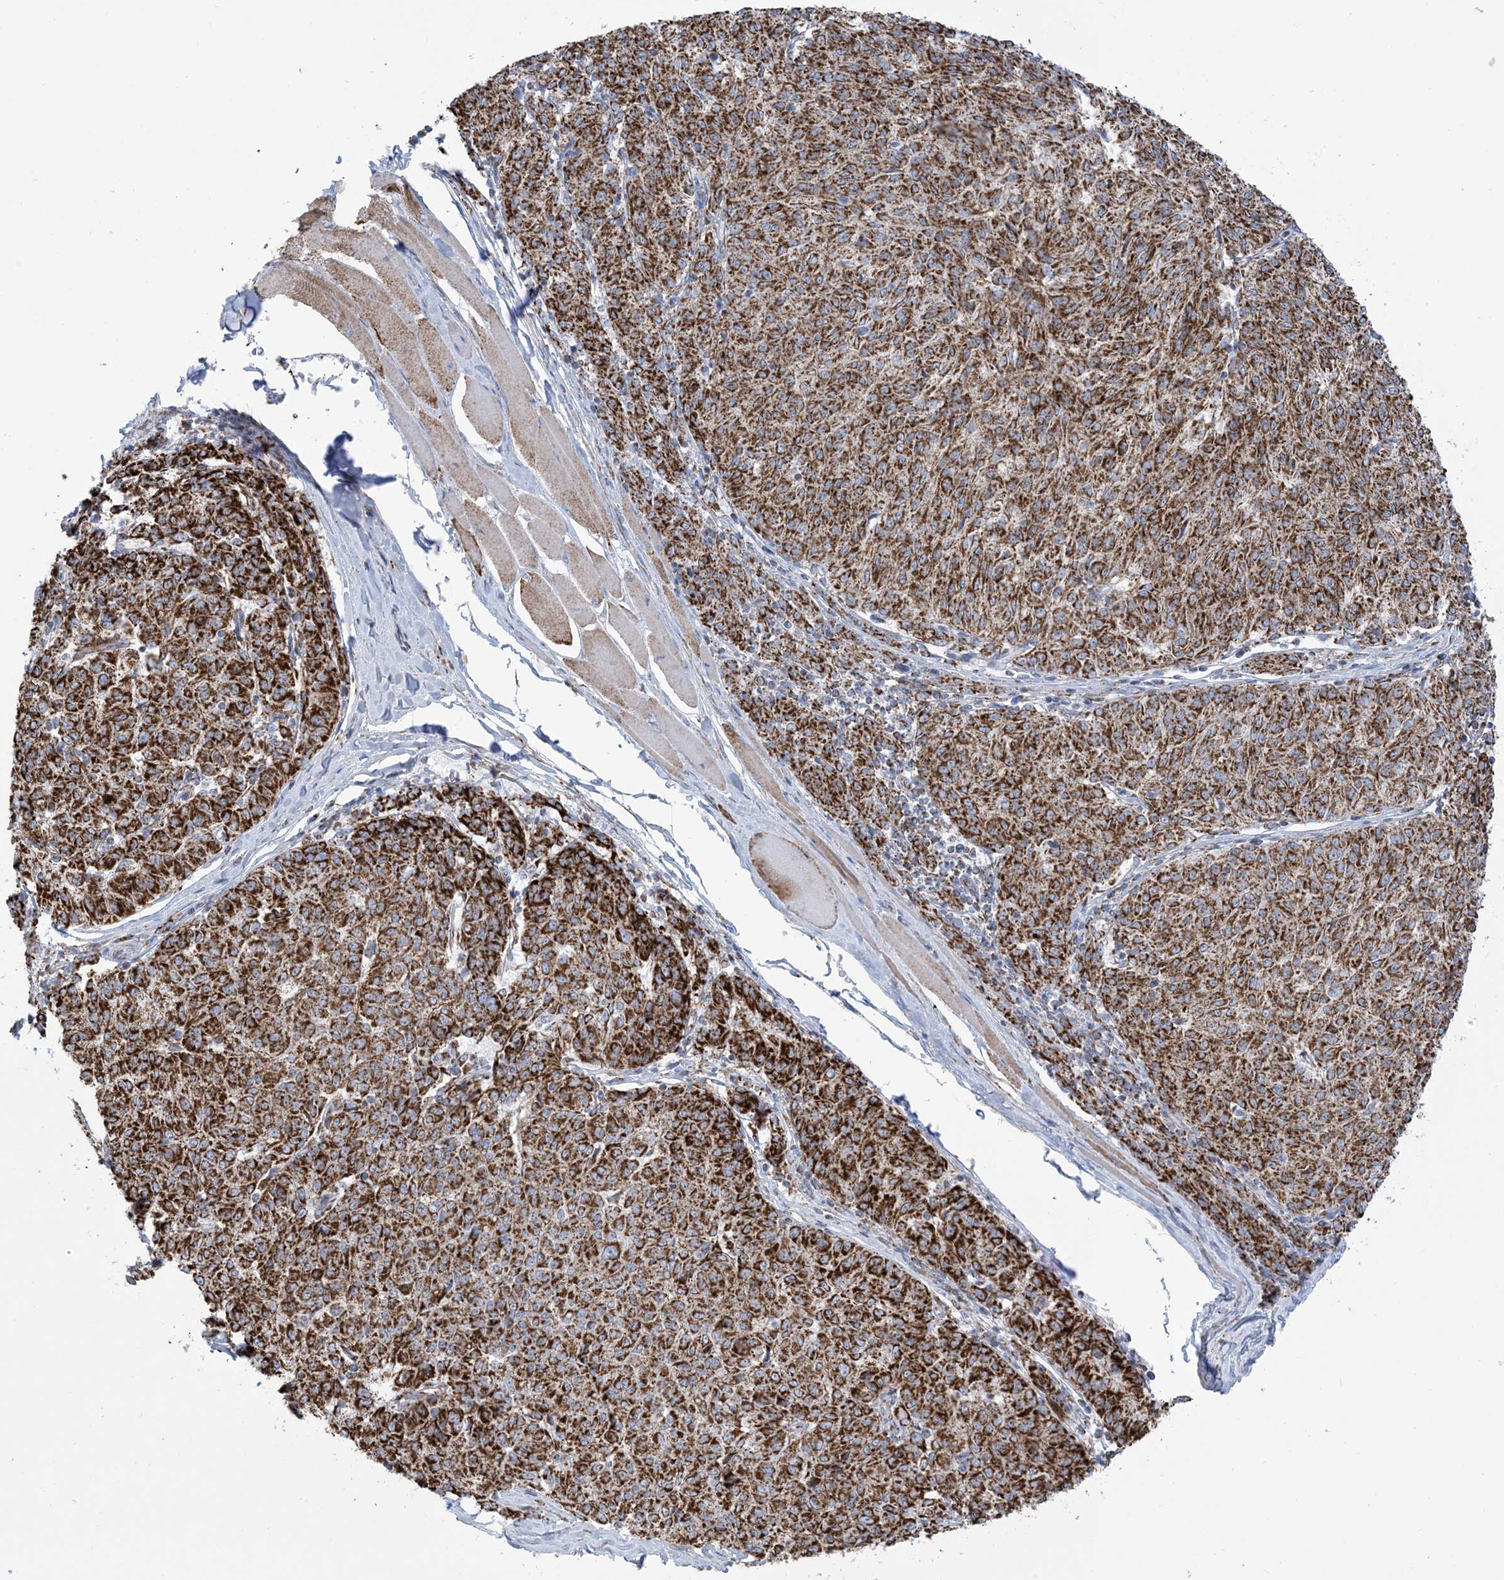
{"staining": {"intensity": "strong", "quantity": ">75%", "location": "cytoplasmic/membranous"}, "tissue": "melanoma", "cell_type": "Tumor cells", "image_type": "cancer", "snomed": [{"axis": "morphology", "description": "Malignant melanoma, NOS"}, {"axis": "topography", "description": "Skin"}], "caption": "Melanoma stained for a protein (brown) displays strong cytoplasmic/membranous positive positivity in approximately >75% of tumor cells.", "gene": "SAMM50", "patient": {"sex": "female", "age": 72}}